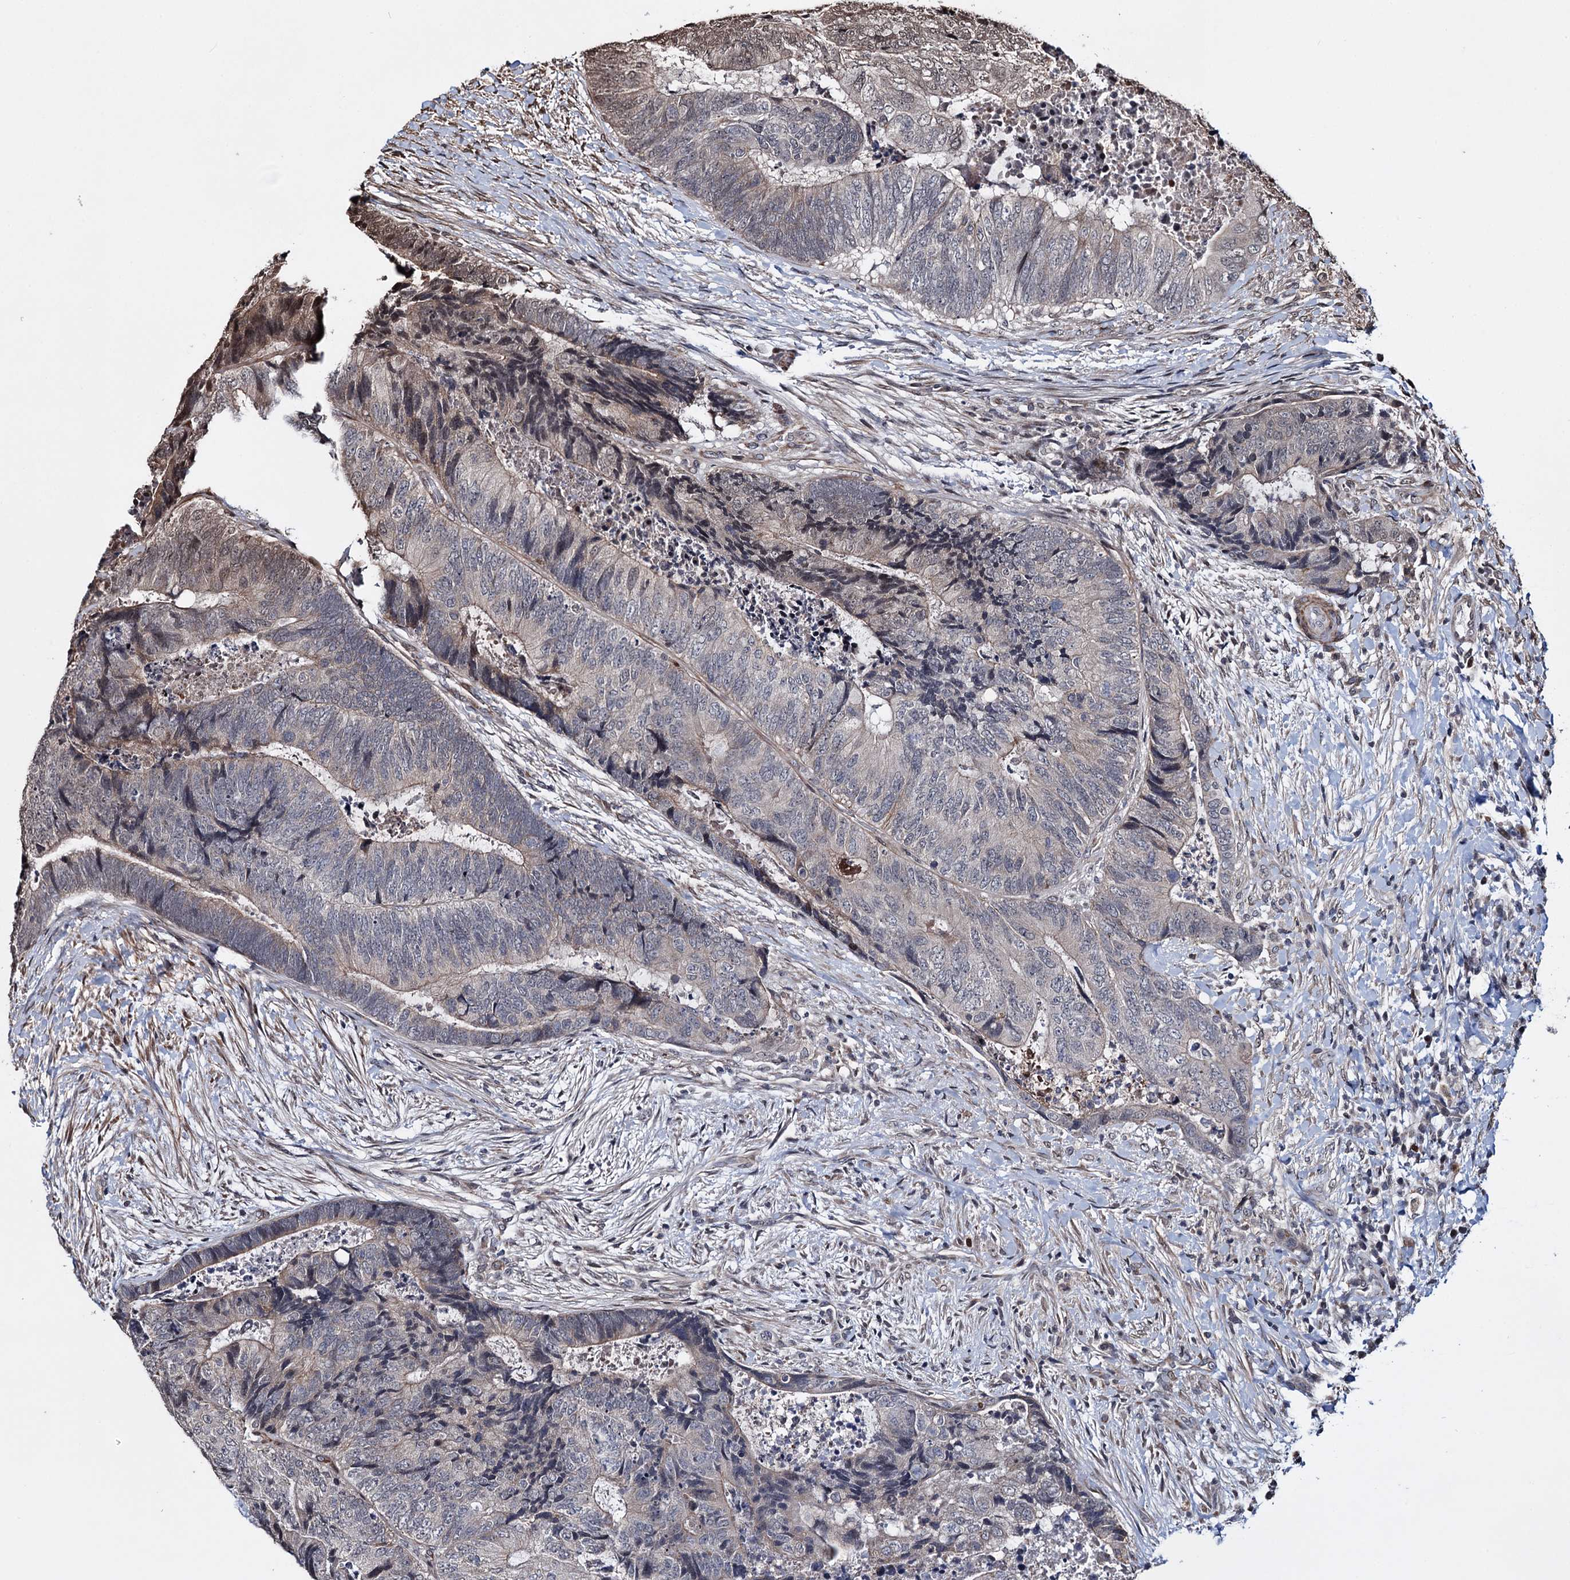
{"staining": {"intensity": "weak", "quantity": "<25%", "location": "cytoplasmic/membranous"}, "tissue": "colorectal cancer", "cell_type": "Tumor cells", "image_type": "cancer", "snomed": [{"axis": "morphology", "description": "Adenocarcinoma, NOS"}, {"axis": "topography", "description": "Colon"}], "caption": "Colorectal cancer was stained to show a protein in brown. There is no significant expression in tumor cells.", "gene": "EYA4", "patient": {"sex": "female", "age": 67}}